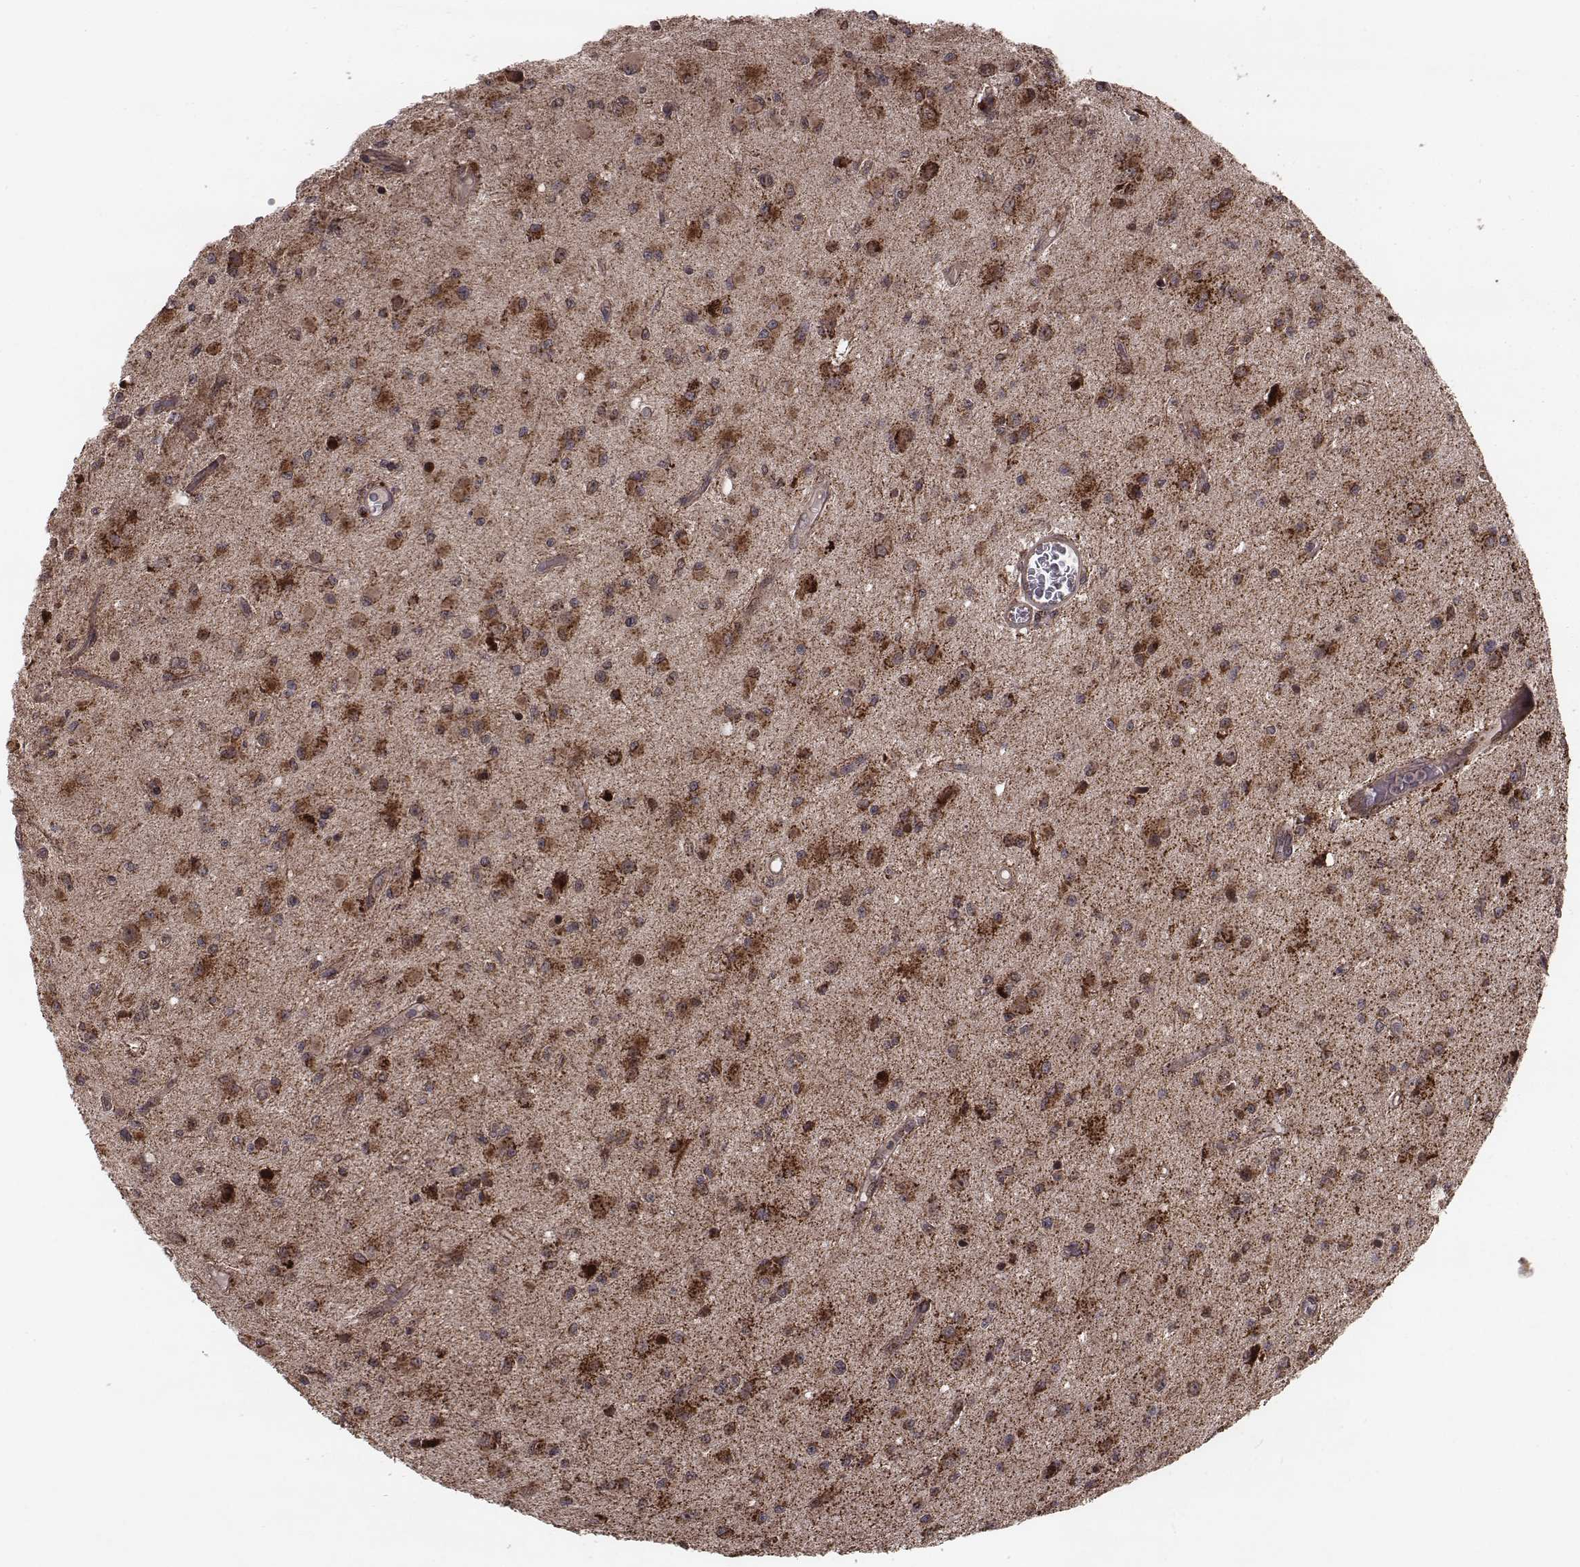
{"staining": {"intensity": "strong", "quantity": ">75%", "location": "cytoplasmic/membranous"}, "tissue": "glioma", "cell_type": "Tumor cells", "image_type": "cancer", "snomed": [{"axis": "morphology", "description": "Glioma, malignant, Low grade"}, {"axis": "topography", "description": "Brain"}], "caption": "Immunohistochemical staining of human low-grade glioma (malignant) exhibits high levels of strong cytoplasmic/membranous expression in about >75% of tumor cells.", "gene": "ZDHHC21", "patient": {"sex": "female", "age": 45}}